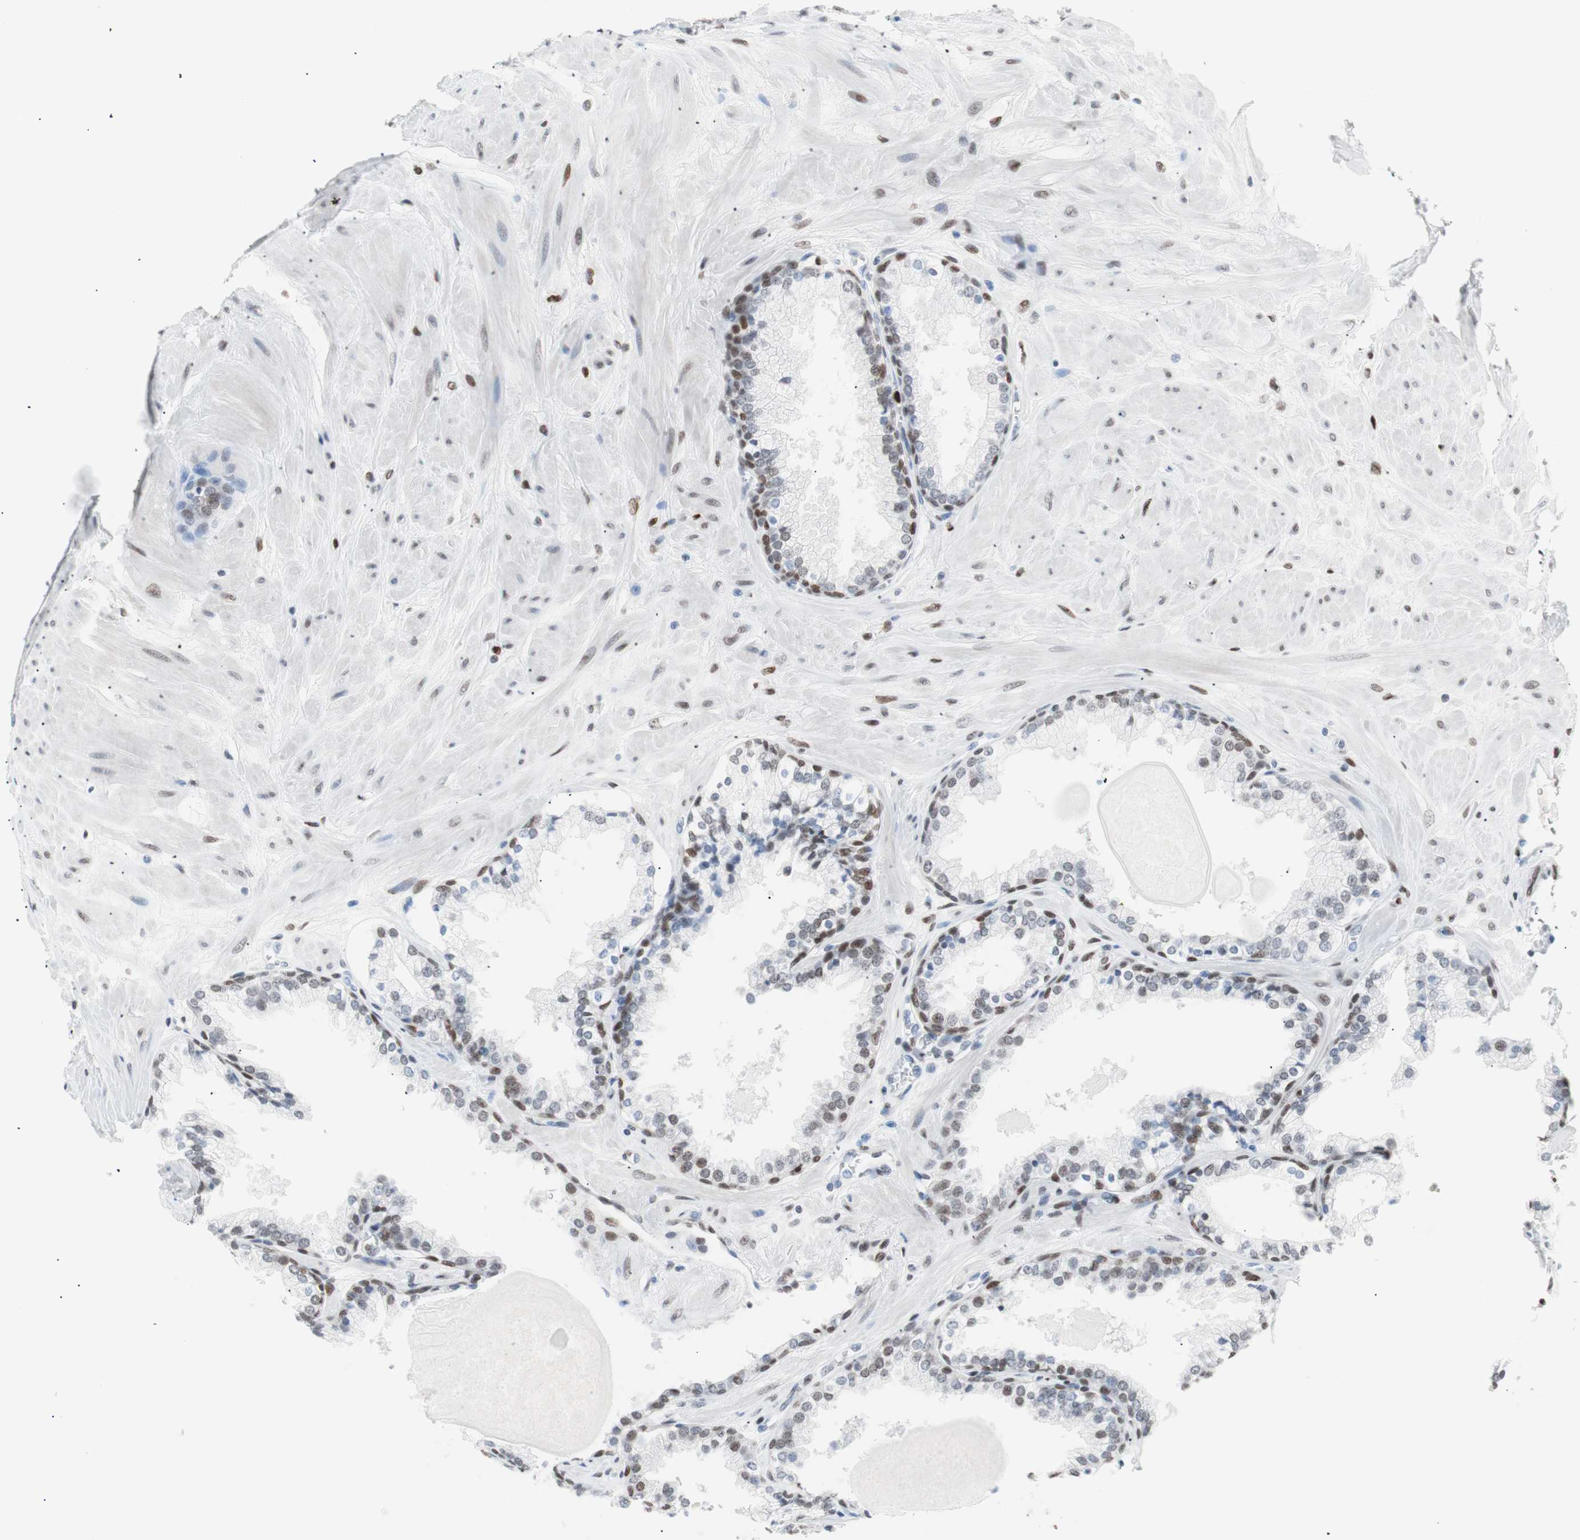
{"staining": {"intensity": "moderate", "quantity": "25%-75%", "location": "nuclear"}, "tissue": "prostate", "cell_type": "Glandular cells", "image_type": "normal", "snomed": [{"axis": "morphology", "description": "Normal tissue, NOS"}, {"axis": "topography", "description": "Prostate"}], "caption": "Immunohistochemistry (IHC) of benign human prostate demonstrates medium levels of moderate nuclear expression in approximately 25%-75% of glandular cells.", "gene": "CEBPB", "patient": {"sex": "male", "age": 51}}